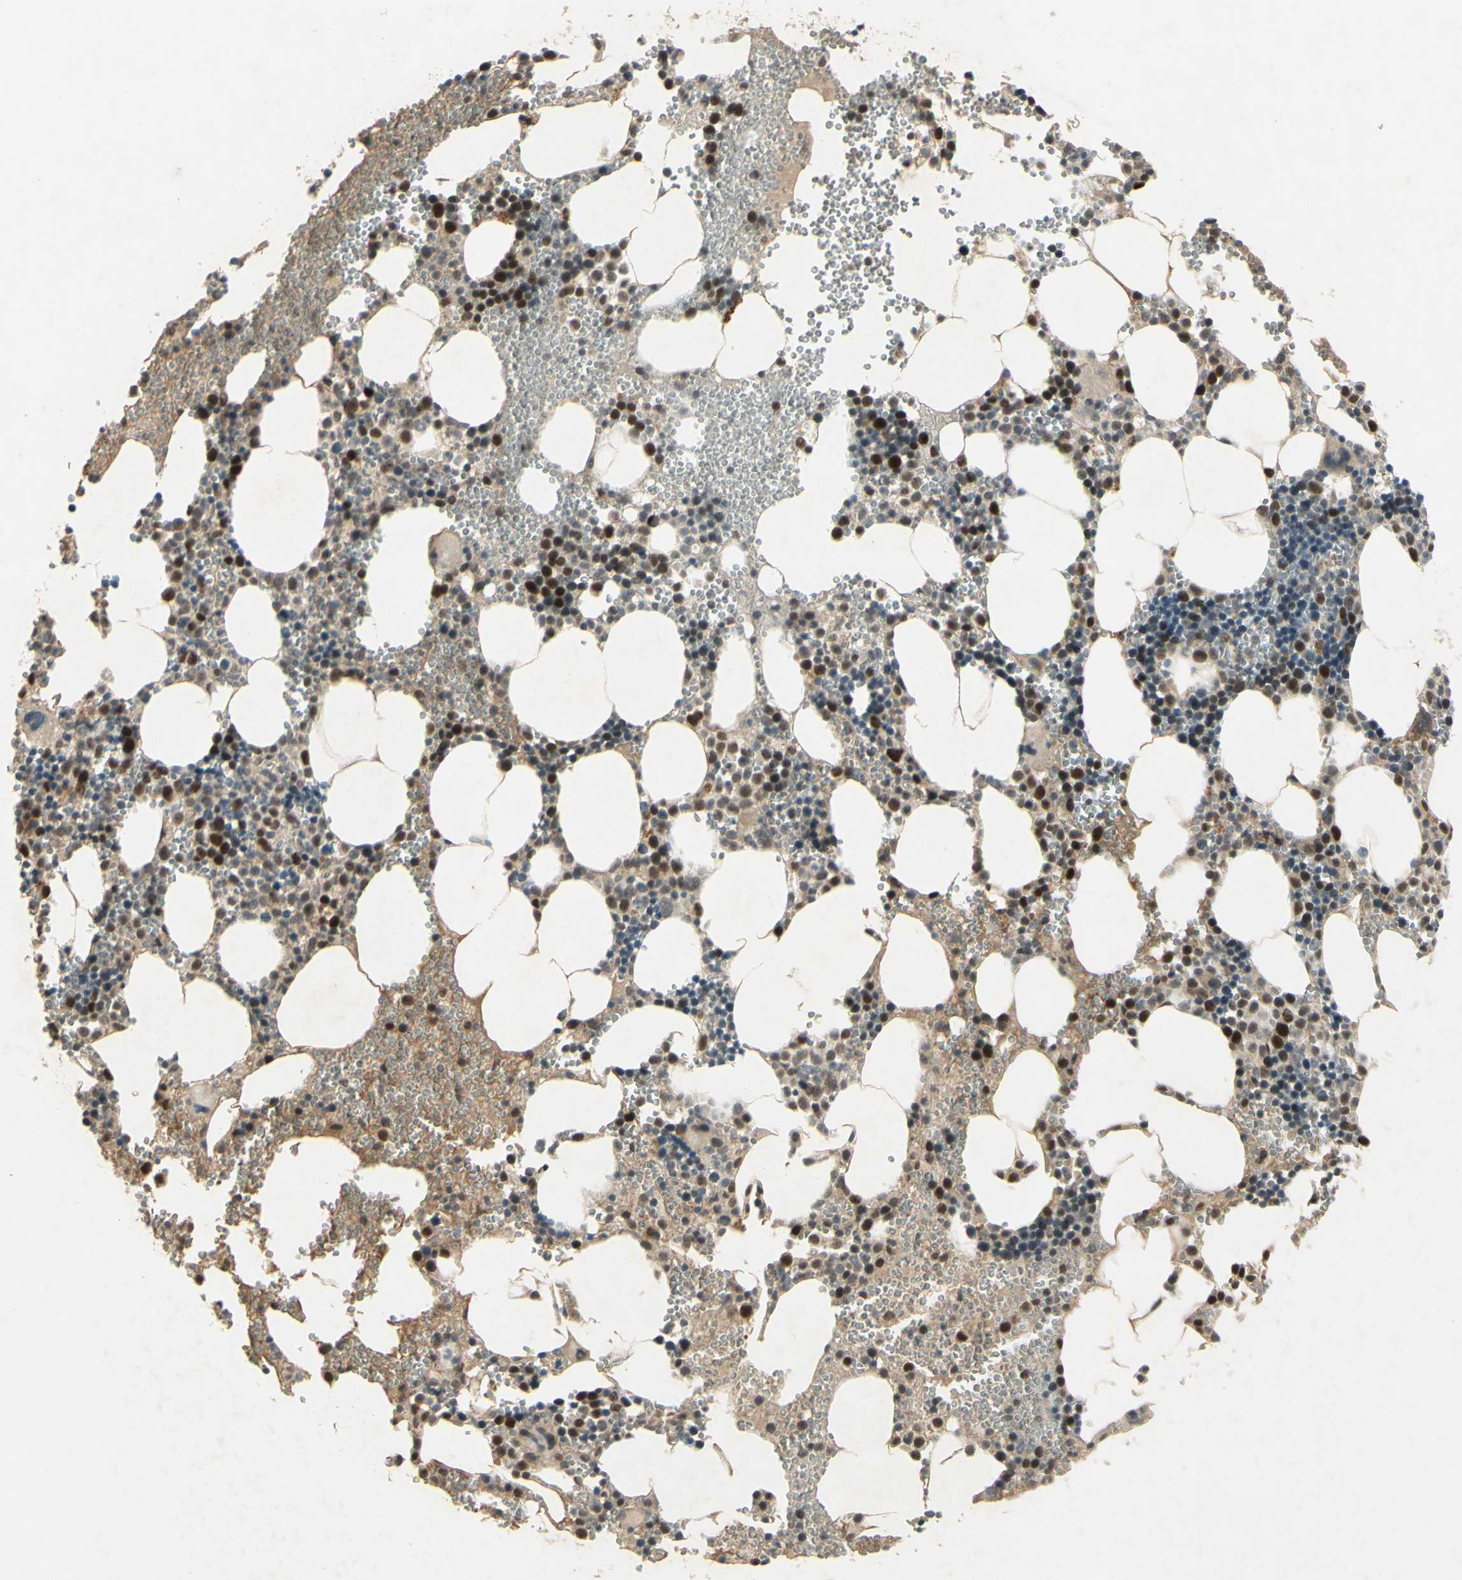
{"staining": {"intensity": "strong", "quantity": "<25%", "location": "nuclear"}, "tissue": "bone marrow", "cell_type": "Hematopoietic cells", "image_type": "normal", "snomed": [{"axis": "morphology", "description": "Normal tissue, NOS"}, {"axis": "morphology", "description": "Inflammation, NOS"}, {"axis": "topography", "description": "Bone marrow"}], "caption": "Protein staining exhibits strong nuclear positivity in about <25% of hematopoietic cells in benign bone marrow.", "gene": "RAD18", "patient": {"sex": "male", "age": 42}}